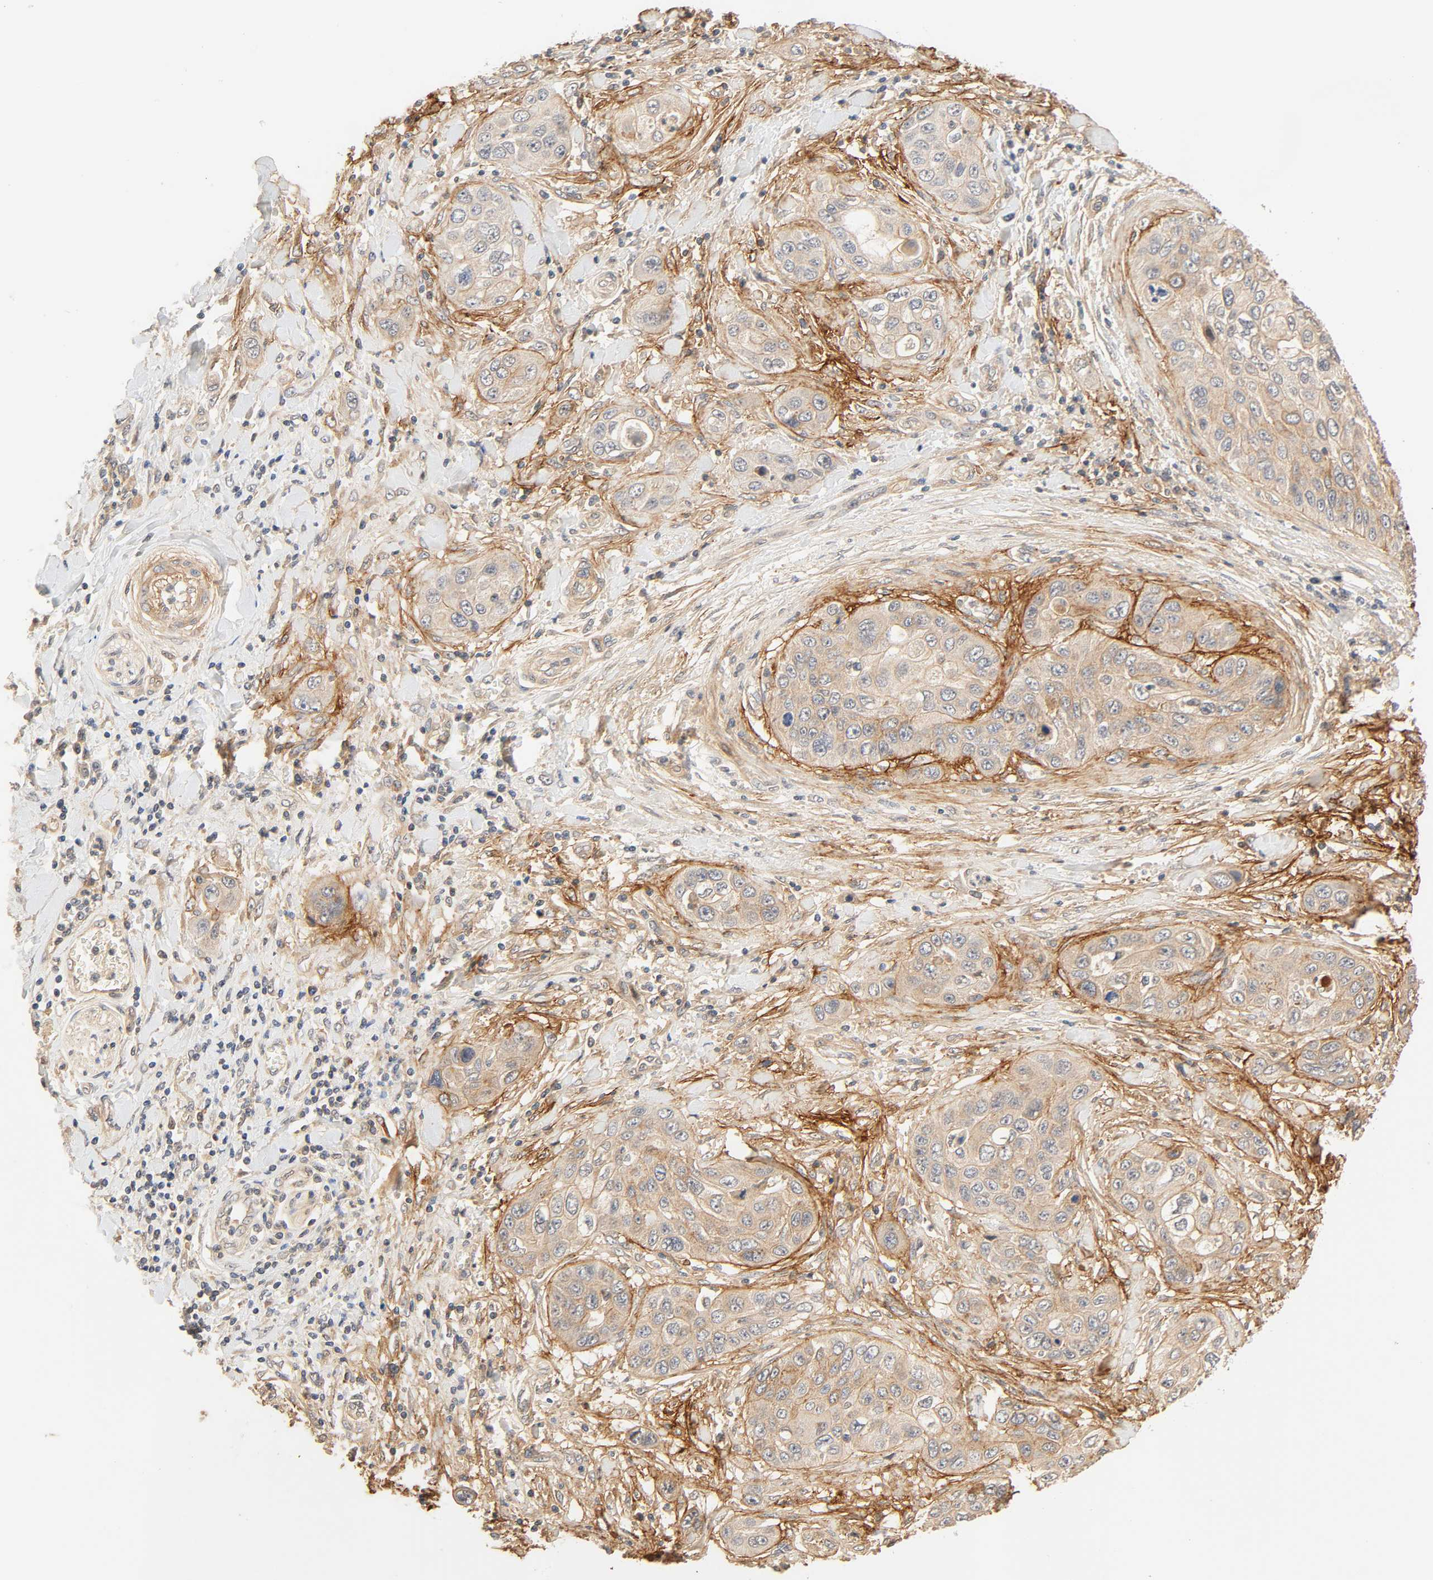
{"staining": {"intensity": "weak", "quantity": ">75%", "location": "cytoplasmic/membranous"}, "tissue": "pancreatic cancer", "cell_type": "Tumor cells", "image_type": "cancer", "snomed": [{"axis": "morphology", "description": "Adenocarcinoma, NOS"}, {"axis": "topography", "description": "Pancreas"}], "caption": "Tumor cells exhibit low levels of weak cytoplasmic/membranous staining in about >75% of cells in human pancreatic cancer.", "gene": "CACNA1G", "patient": {"sex": "female", "age": 70}}